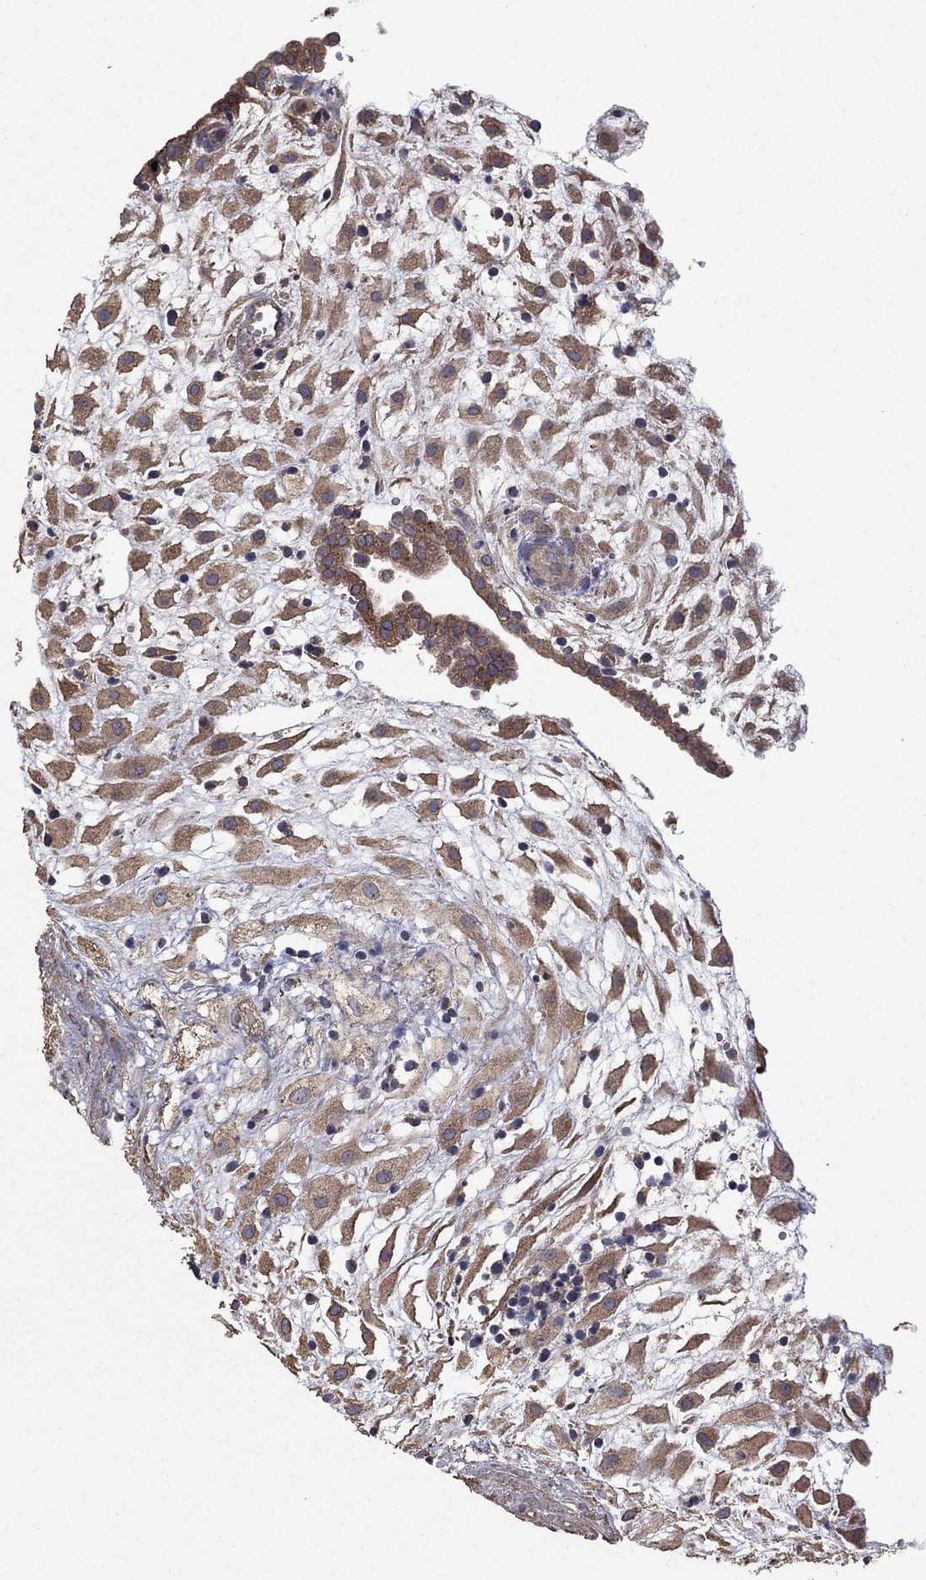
{"staining": {"intensity": "moderate", "quantity": ">75%", "location": "cytoplasmic/membranous"}, "tissue": "placenta", "cell_type": "Decidual cells", "image_type": "normal", "snomed": [{"axis": "morphology", "description": "Normal tissue, NOS"}, {"axis": "topography", "description": "Placenta"}], "caption": "Decidual cells exhibit medium levels of moderate cytoplasmic/membranous positivity in approximately >75% of cells in normal placenta. Immunohistochemistry stains the protein in brown and the nuclei are stained blue.", "gene": "FLT4", "patient": {"sex": "female", "age": 24}}